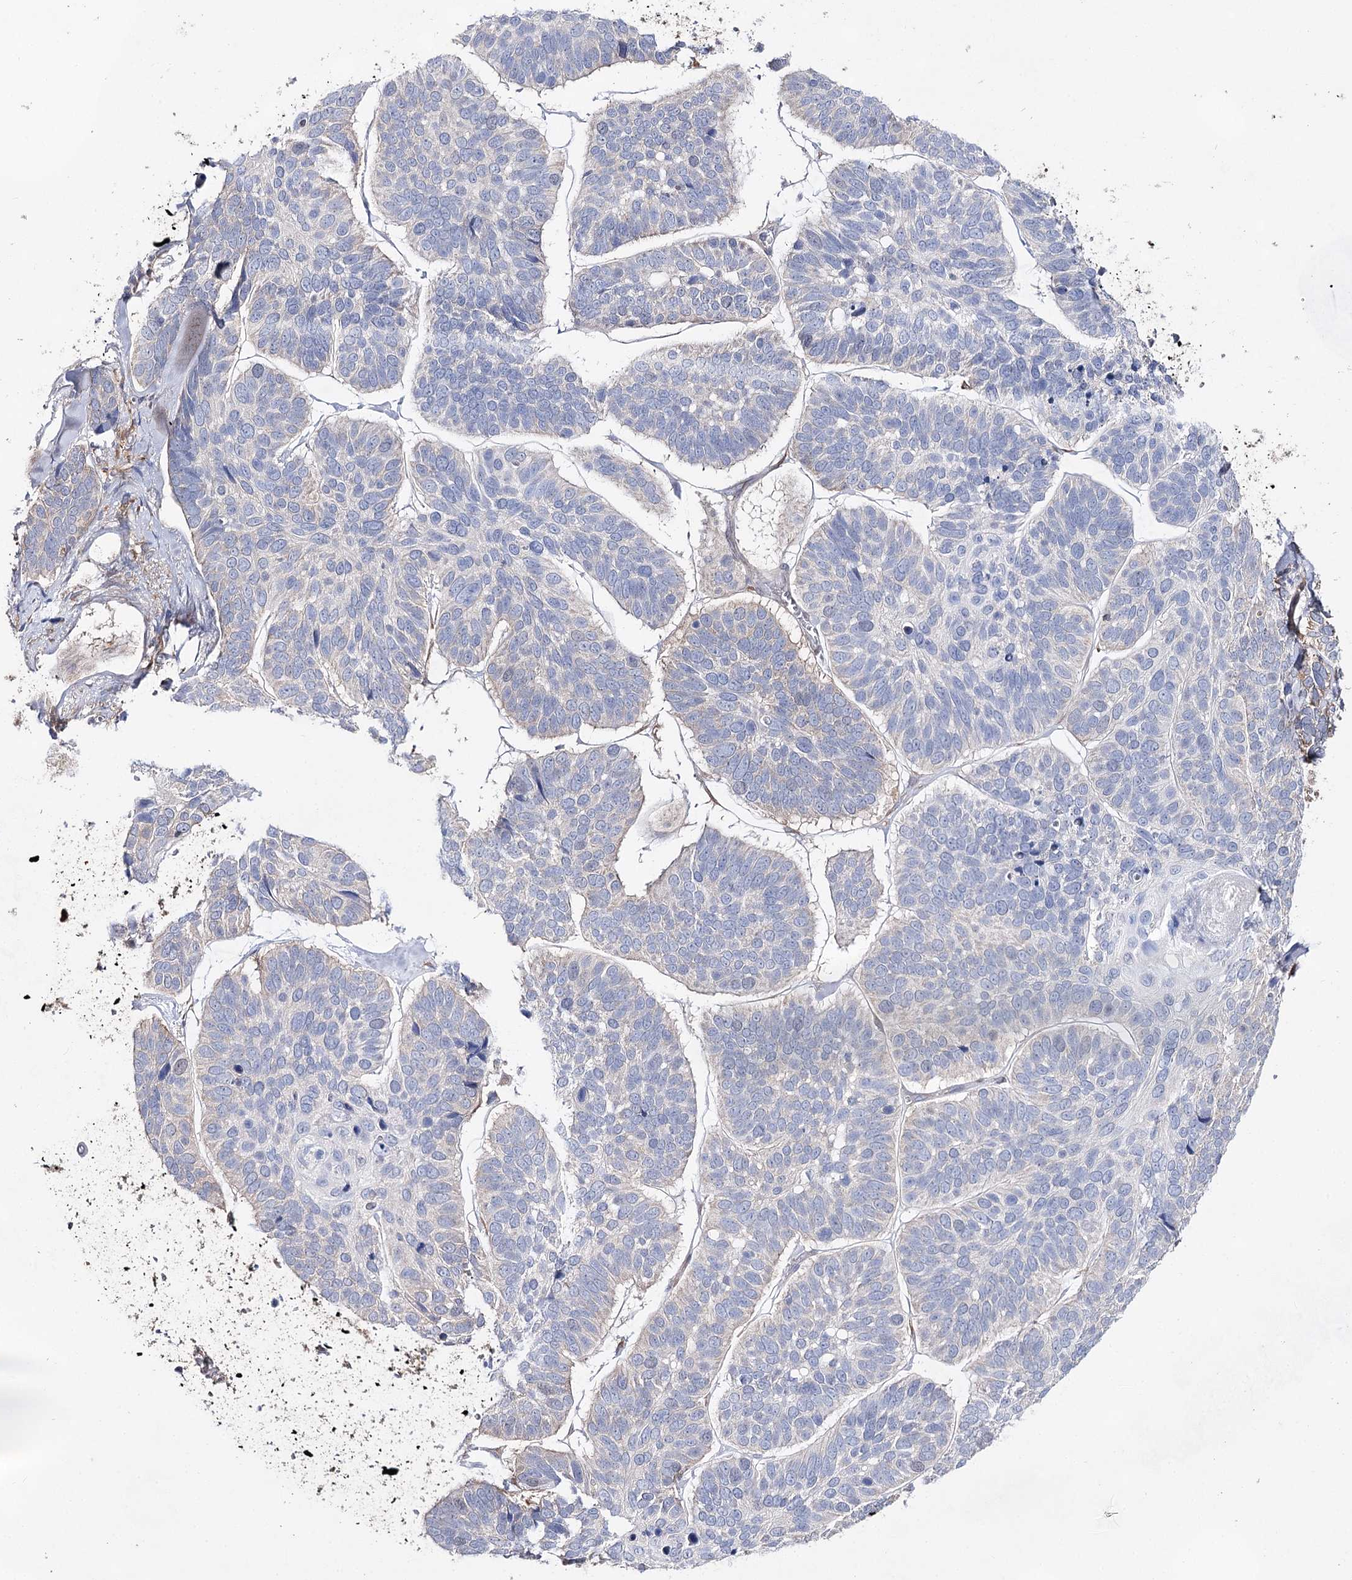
{"staining": {"intensity": "negative", "quantity": "none", "location": "none"}, "tissue": "skin cancer", "cell_type": "Tumor cells", "image_type": "cancer", "snomed": [{"axis": "morphology", "description": "Basal cell carcinoma"}, {"axis": "topography", "description": "Skin"}], "caption": "IHC micrograph of neoplastic tissue: skin cancer stained with DAB (3,3'-diaminobenzidine) reveals no significant protein positivity in tumor cells.", "gene": "UGDH", "patient": {"sex": "male", "age": 62}}